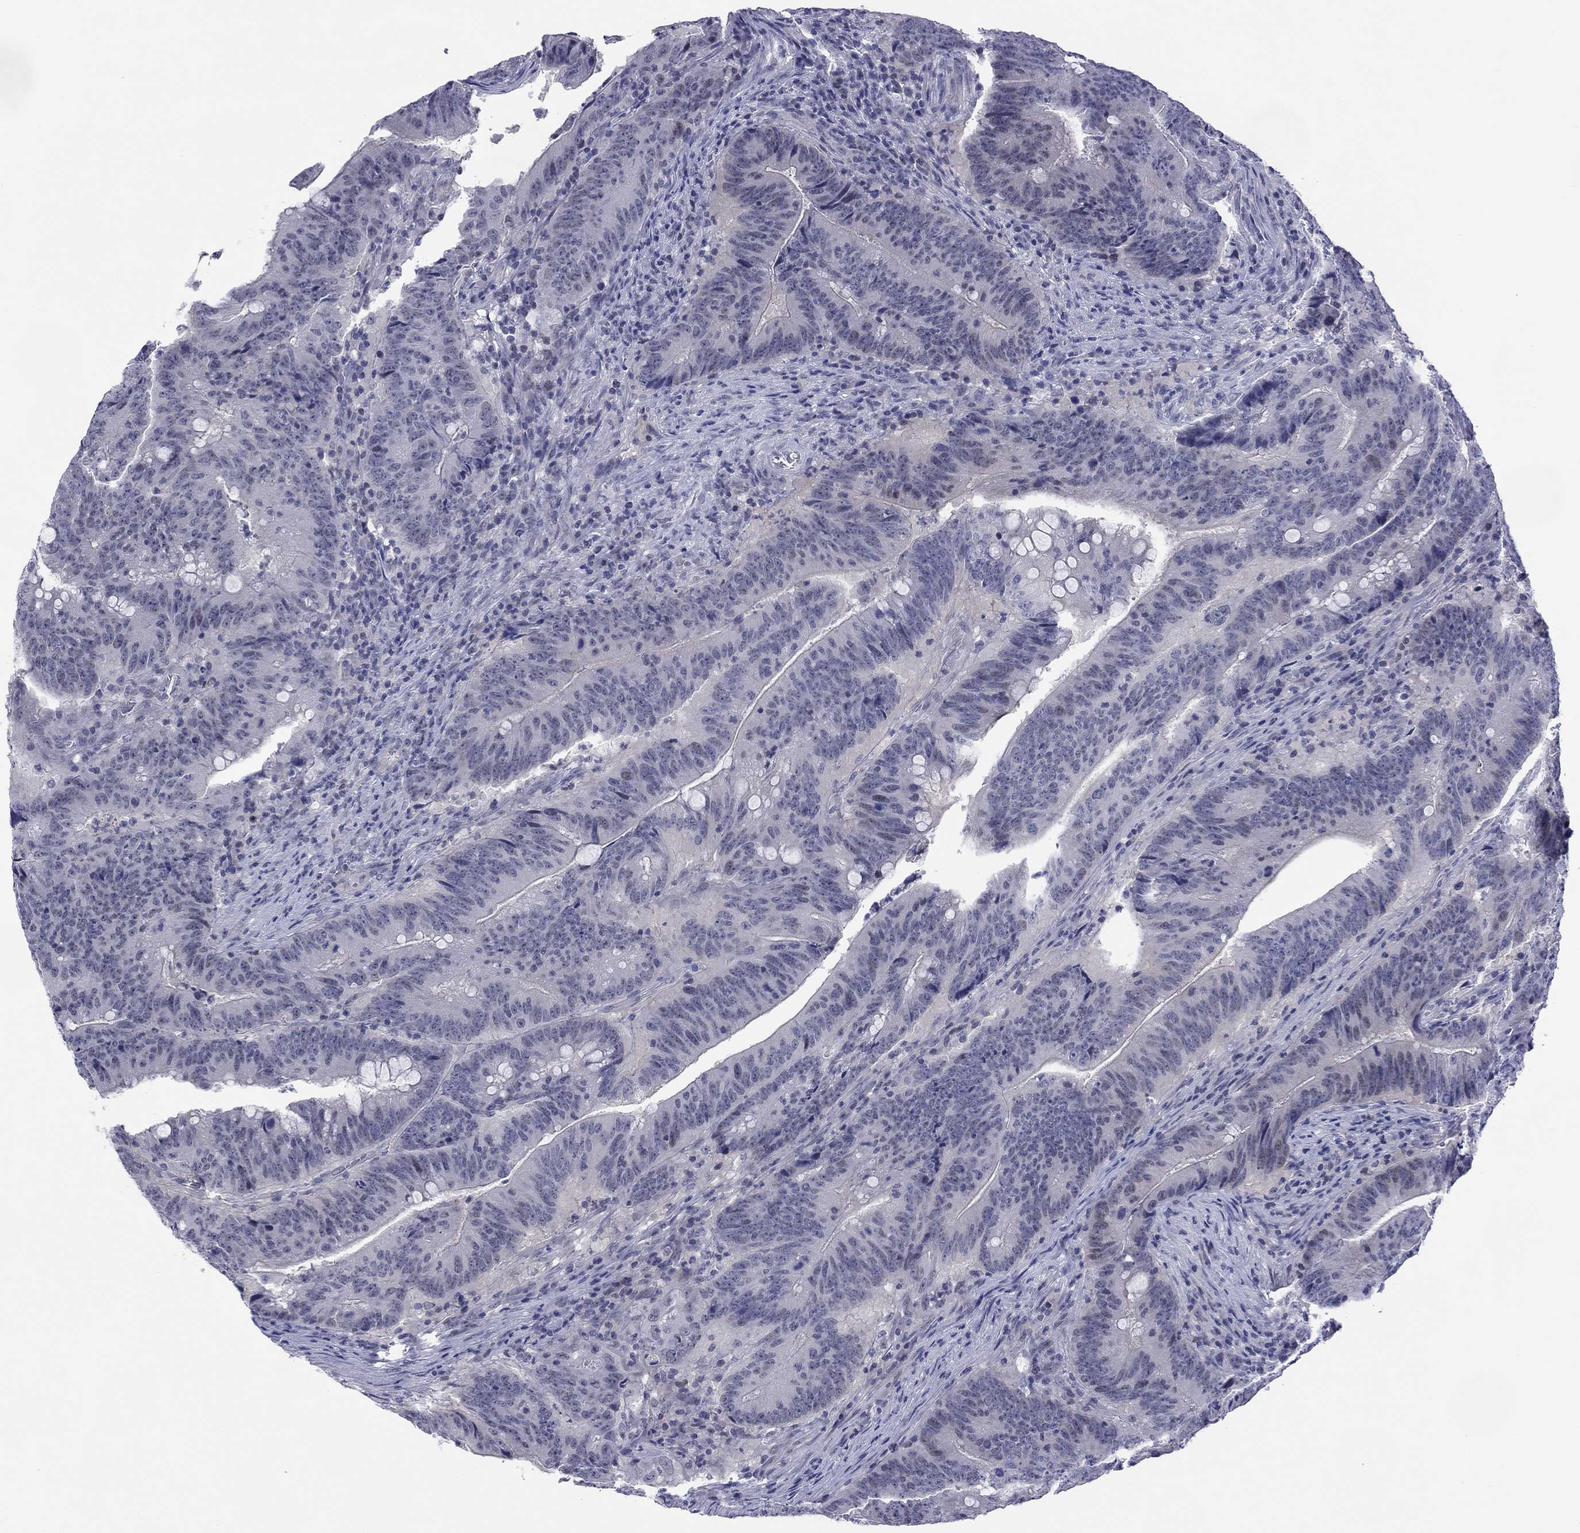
{"staining": {"intensity": "negative", "quantity": "none", "location": "none"}, "tissue": "colorectal cancer", "cell_type": "Tumor cells", "image_type": "cancer", "snomed": [{"axis": "morphology", "description": "Adenocarcinoma, NOS"}, {"axis": "topography", "description": "Colon"}], "caption": "This is an IHC photomicrograph of colorectal cancer (adenocarcinoma). There is no staining in tumor cells.", "gene": "POU5F2", "patient": {"sex": "female", "age": 87}}